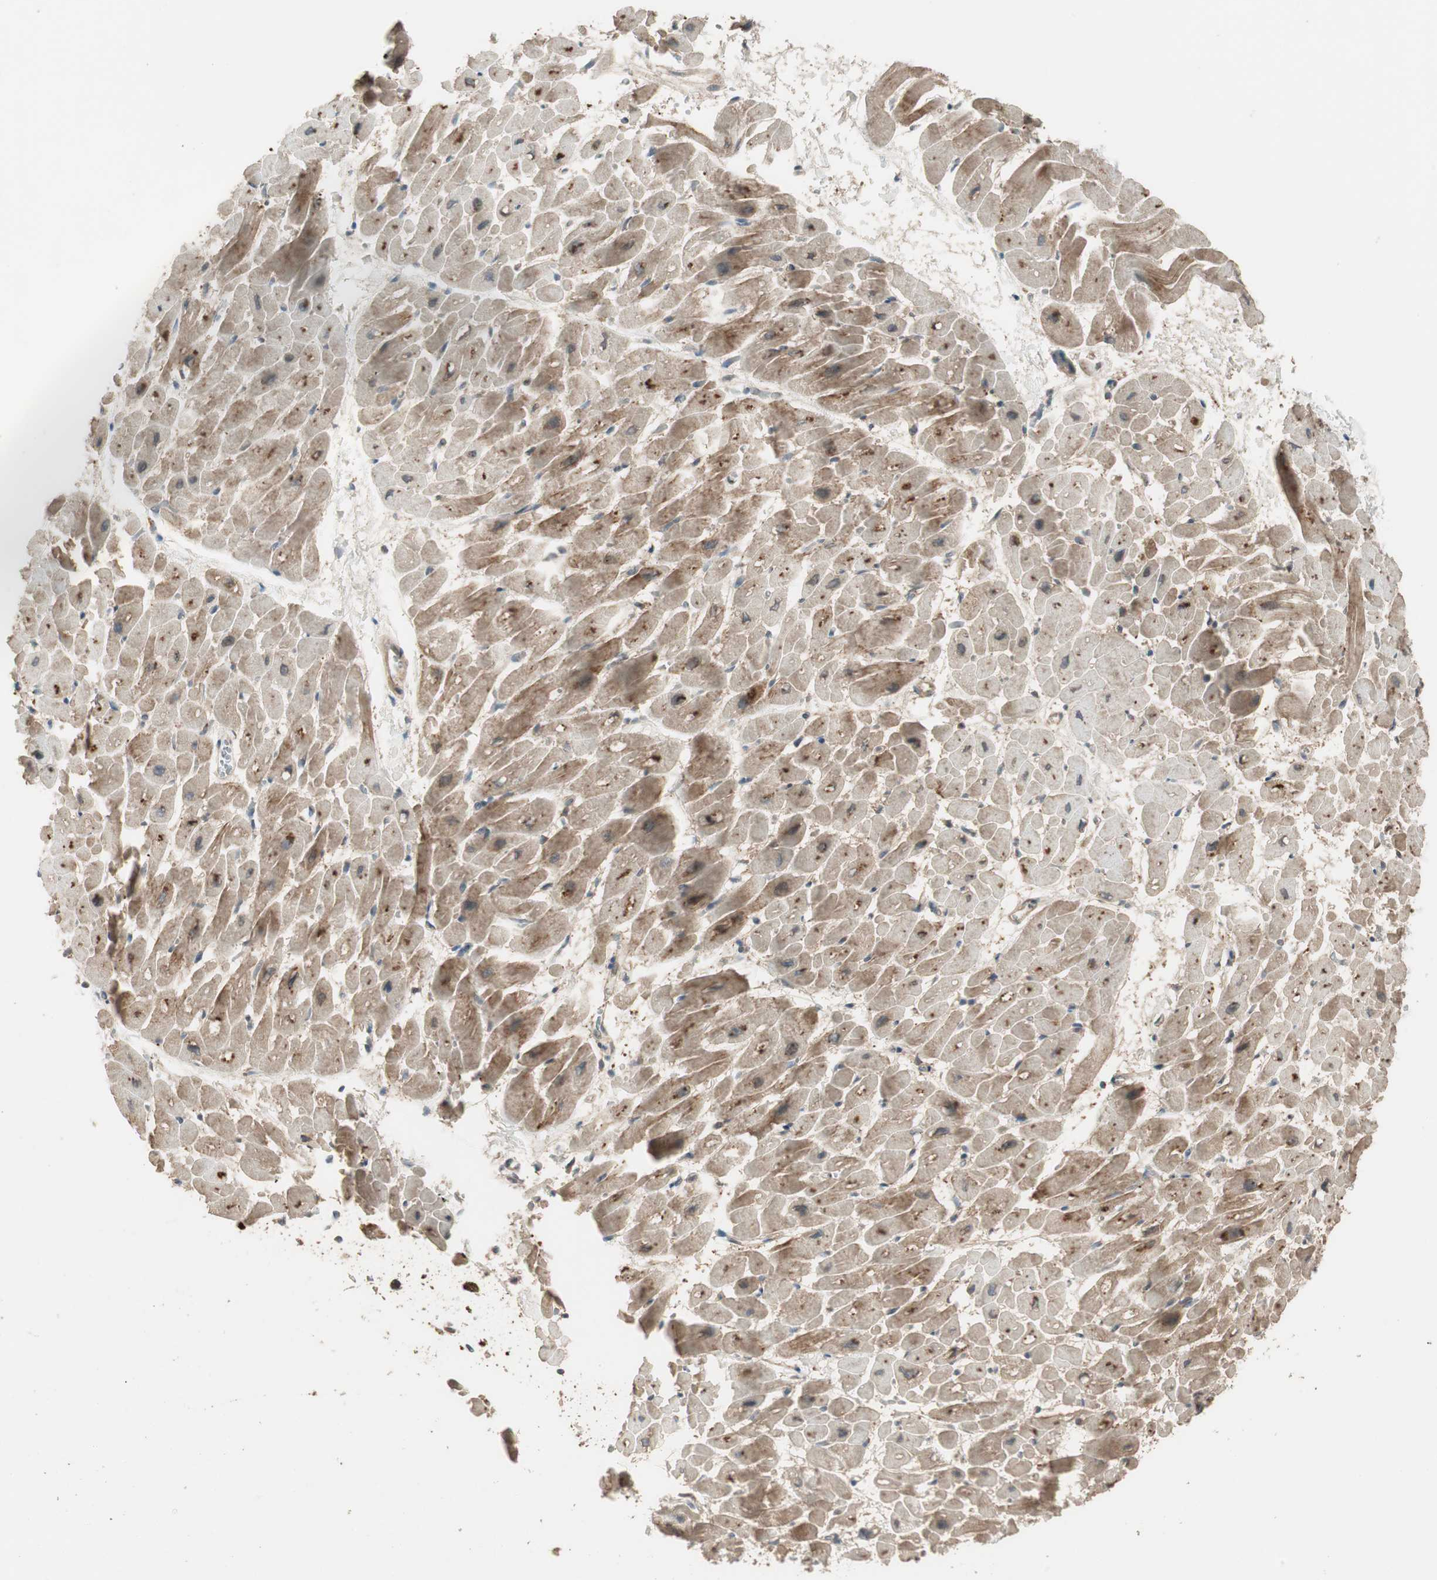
{"staining": {"intensity": "moderate", "quantity": ">75%", "location": "cytoplasmic/membranous"}, "tissue": "heart muscle", "cell_type": "Cardiomyocytes", "image_type": "normal", "snomed": [{"axis": "morphology", "description": "Normal tissue, NOS"}, {"axis": "topography", "description": "Heart"}], "caption": "Moderate cytoplasmic/membranous staining for a protein is present in about >75% of cardiomyocytes of normal heart muscle using IHC.", "gene": "ATP6AP2", "patient": {"sex": "male", "age": 45}}